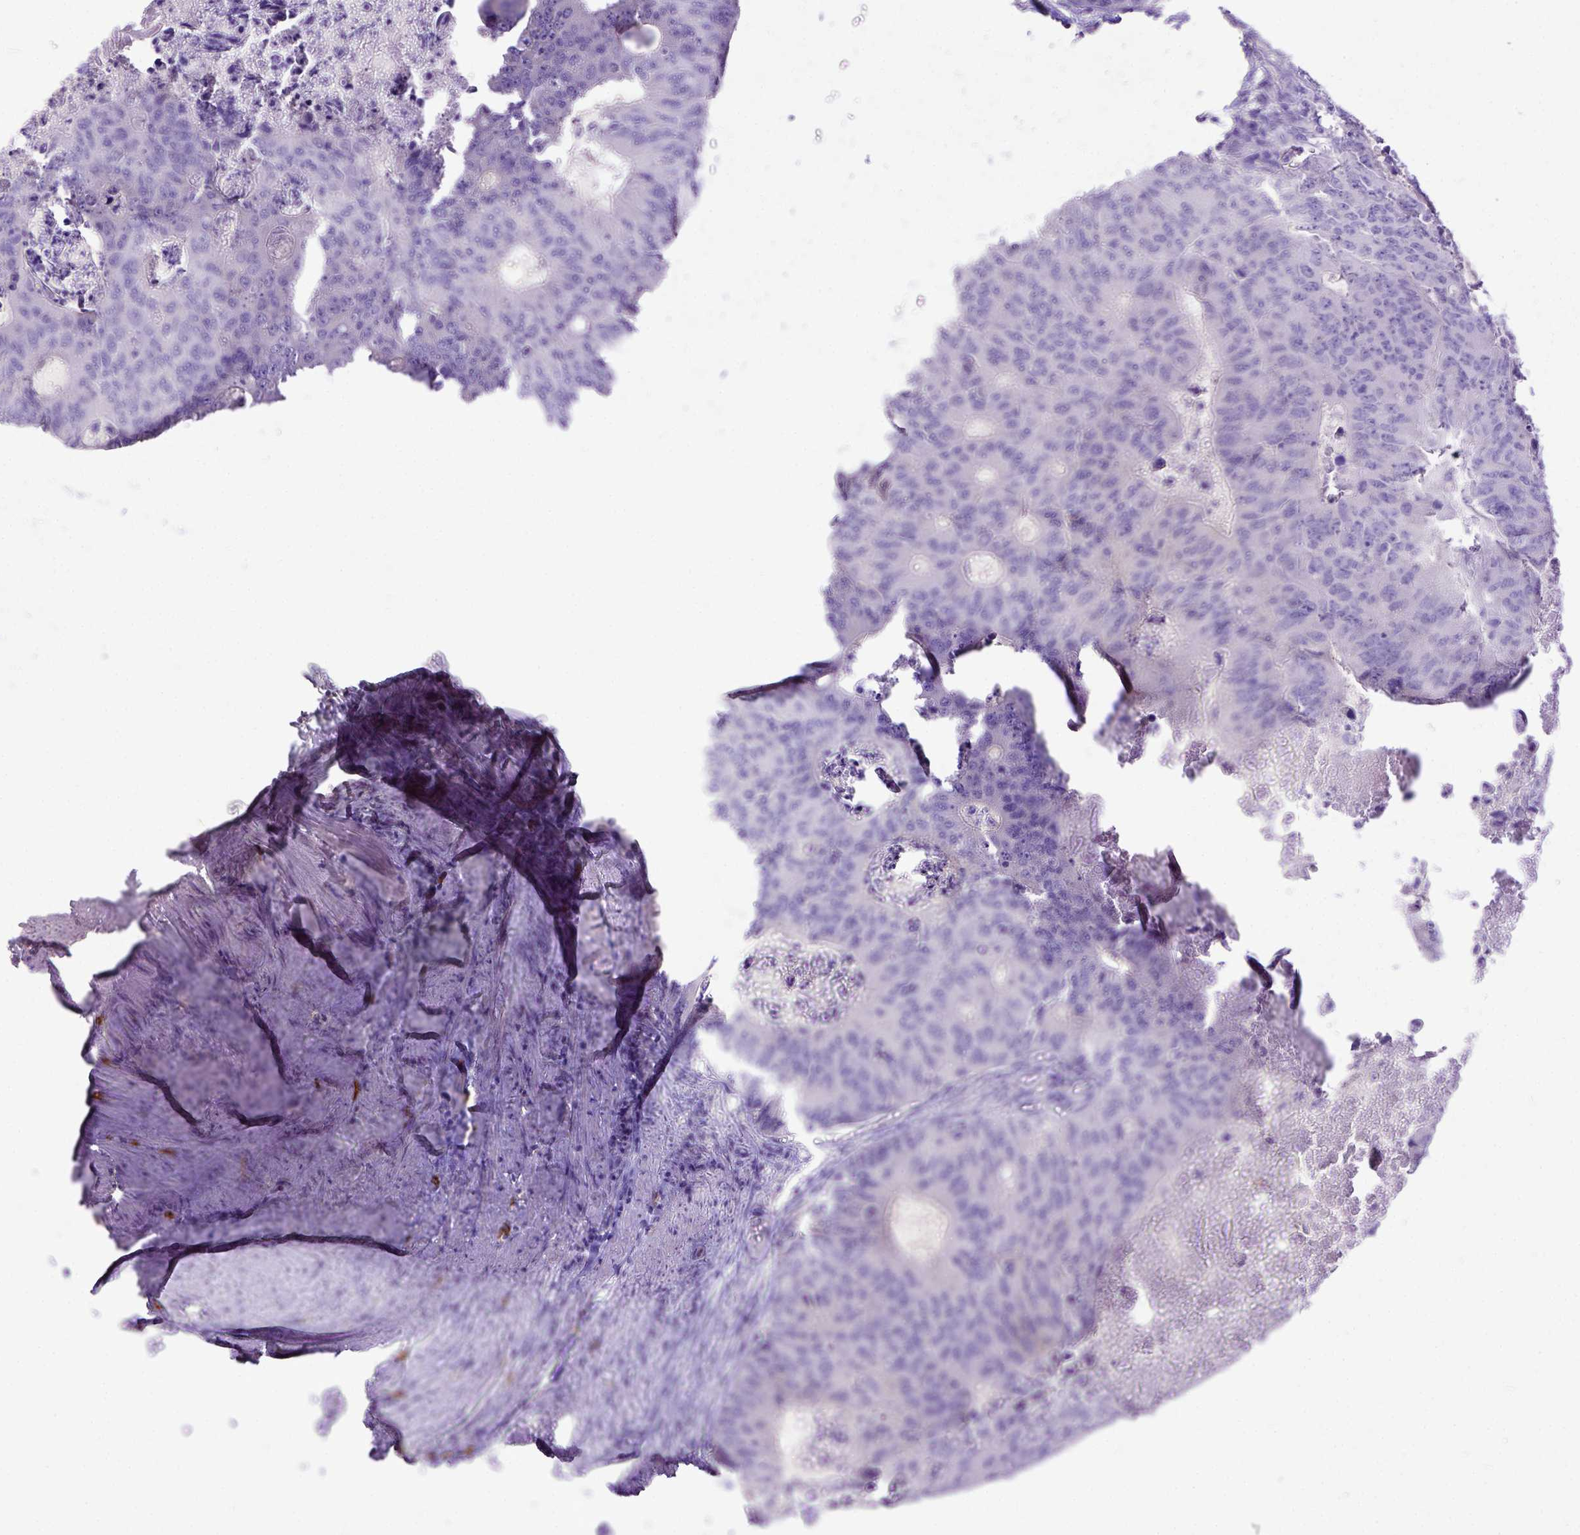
{"staining": {"intensity": "negative", "quantity": "none", "location": "none"}, "tissue": "colorectal cancer", "cell_type": "Tumor cells", "image_type": "cancer", "snomed": [{"axis": "morphology", "description": "Adenocarcinoma, NOS"}, {"axis": "topography", "description": "Colon"}], "caption": "DAB immunohistochemical staining of colorectal adenocarcinoma shows no significant positivity in tumor cells.", "gene": "KIT", "patient": {"sex": "male", "age": 67}}